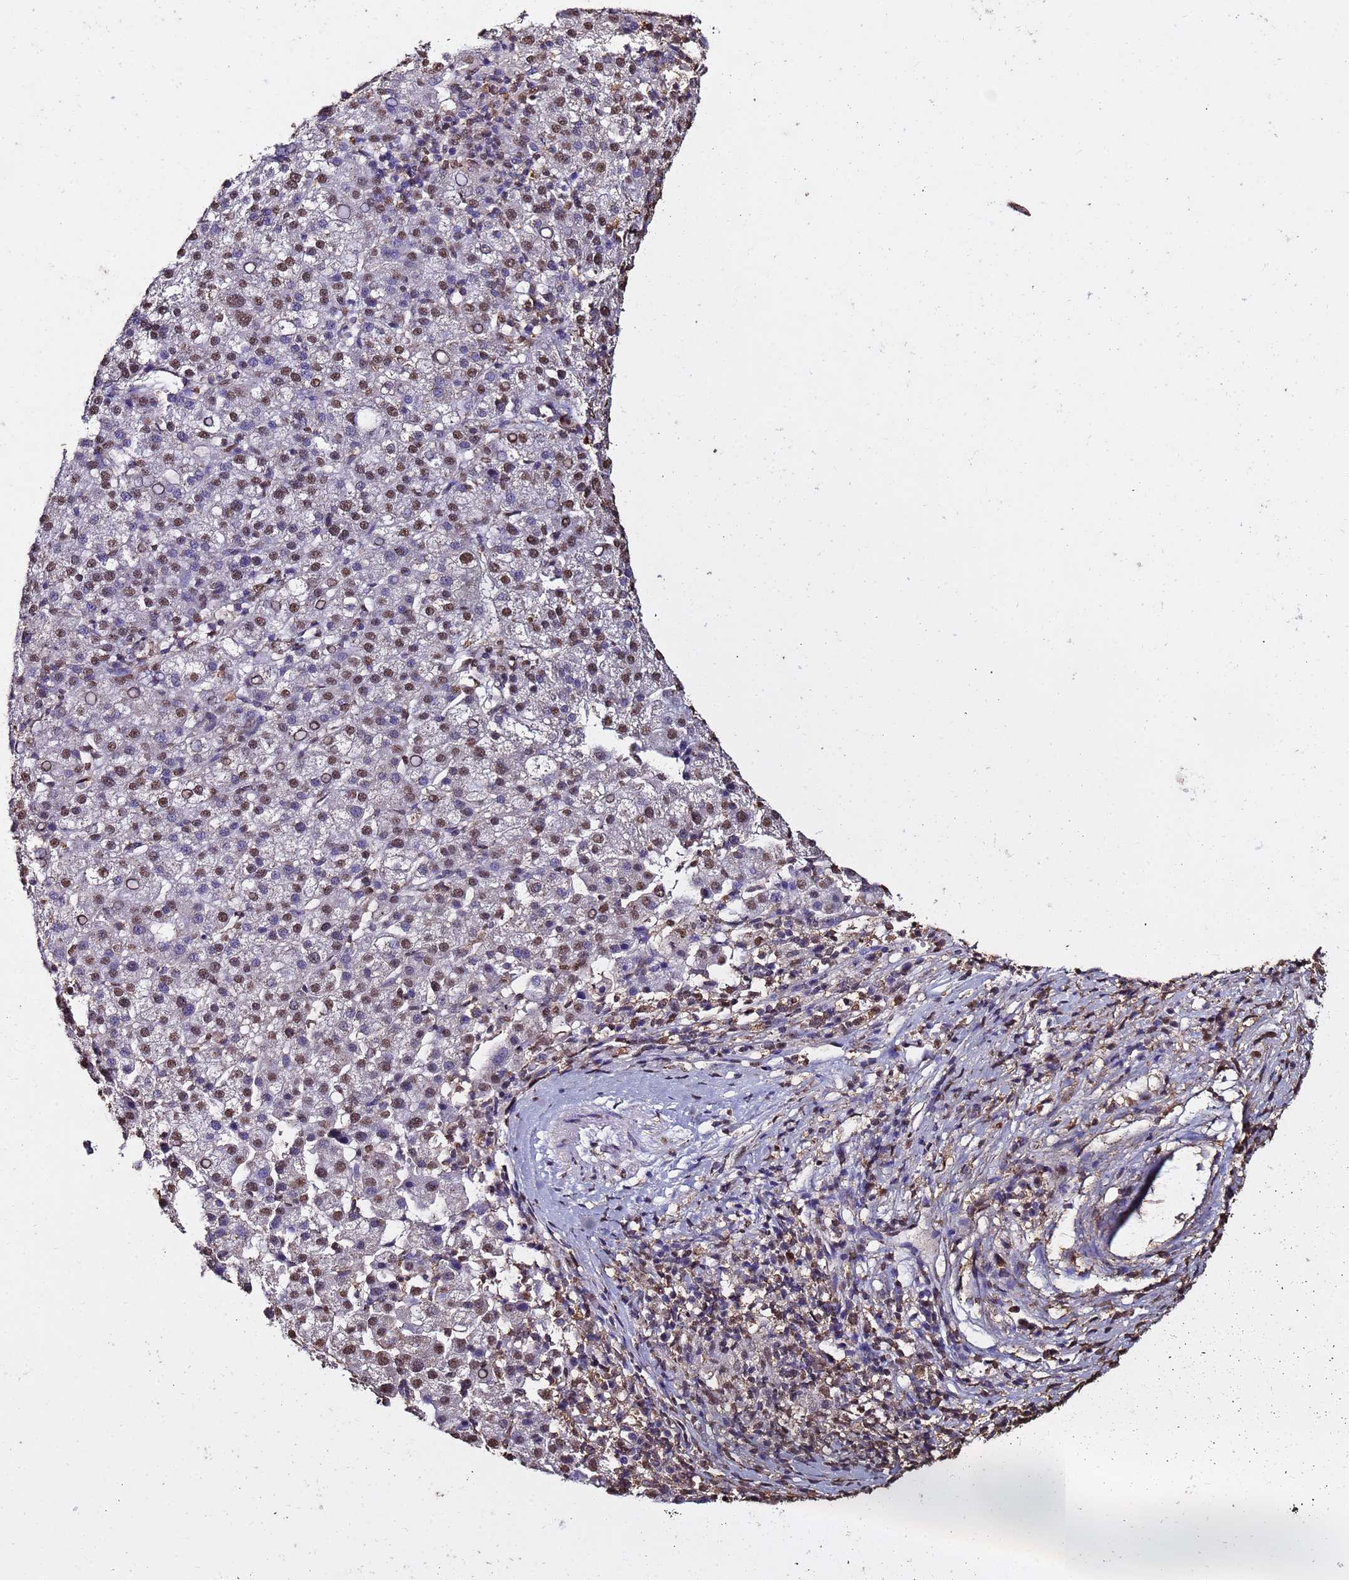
{"staining": {"intensity": "moderate", "quantity": "25%-75%", "location": "nuclear"}, "tissue": "liver cancer", "cell_type": "Tumor cells", "image_type": "cancer", "snomed": [{"axis": "morphology", "description": "Carcinoma, Hepatocellular, NOS"}, {"axis": "topography", "description": "Liver"}], "caption": "The histopathology image reveals a brown stain indicating the presence of a protein in the nuclear of tumor cells in liver hepatocellular carcinoma. (DAB (3,3'-diaminobenzidine) = brown stain, brightfield microscopy at high magnification).", "gene": "TRIP6", "patient": {"sex": "female", "age": 58}}